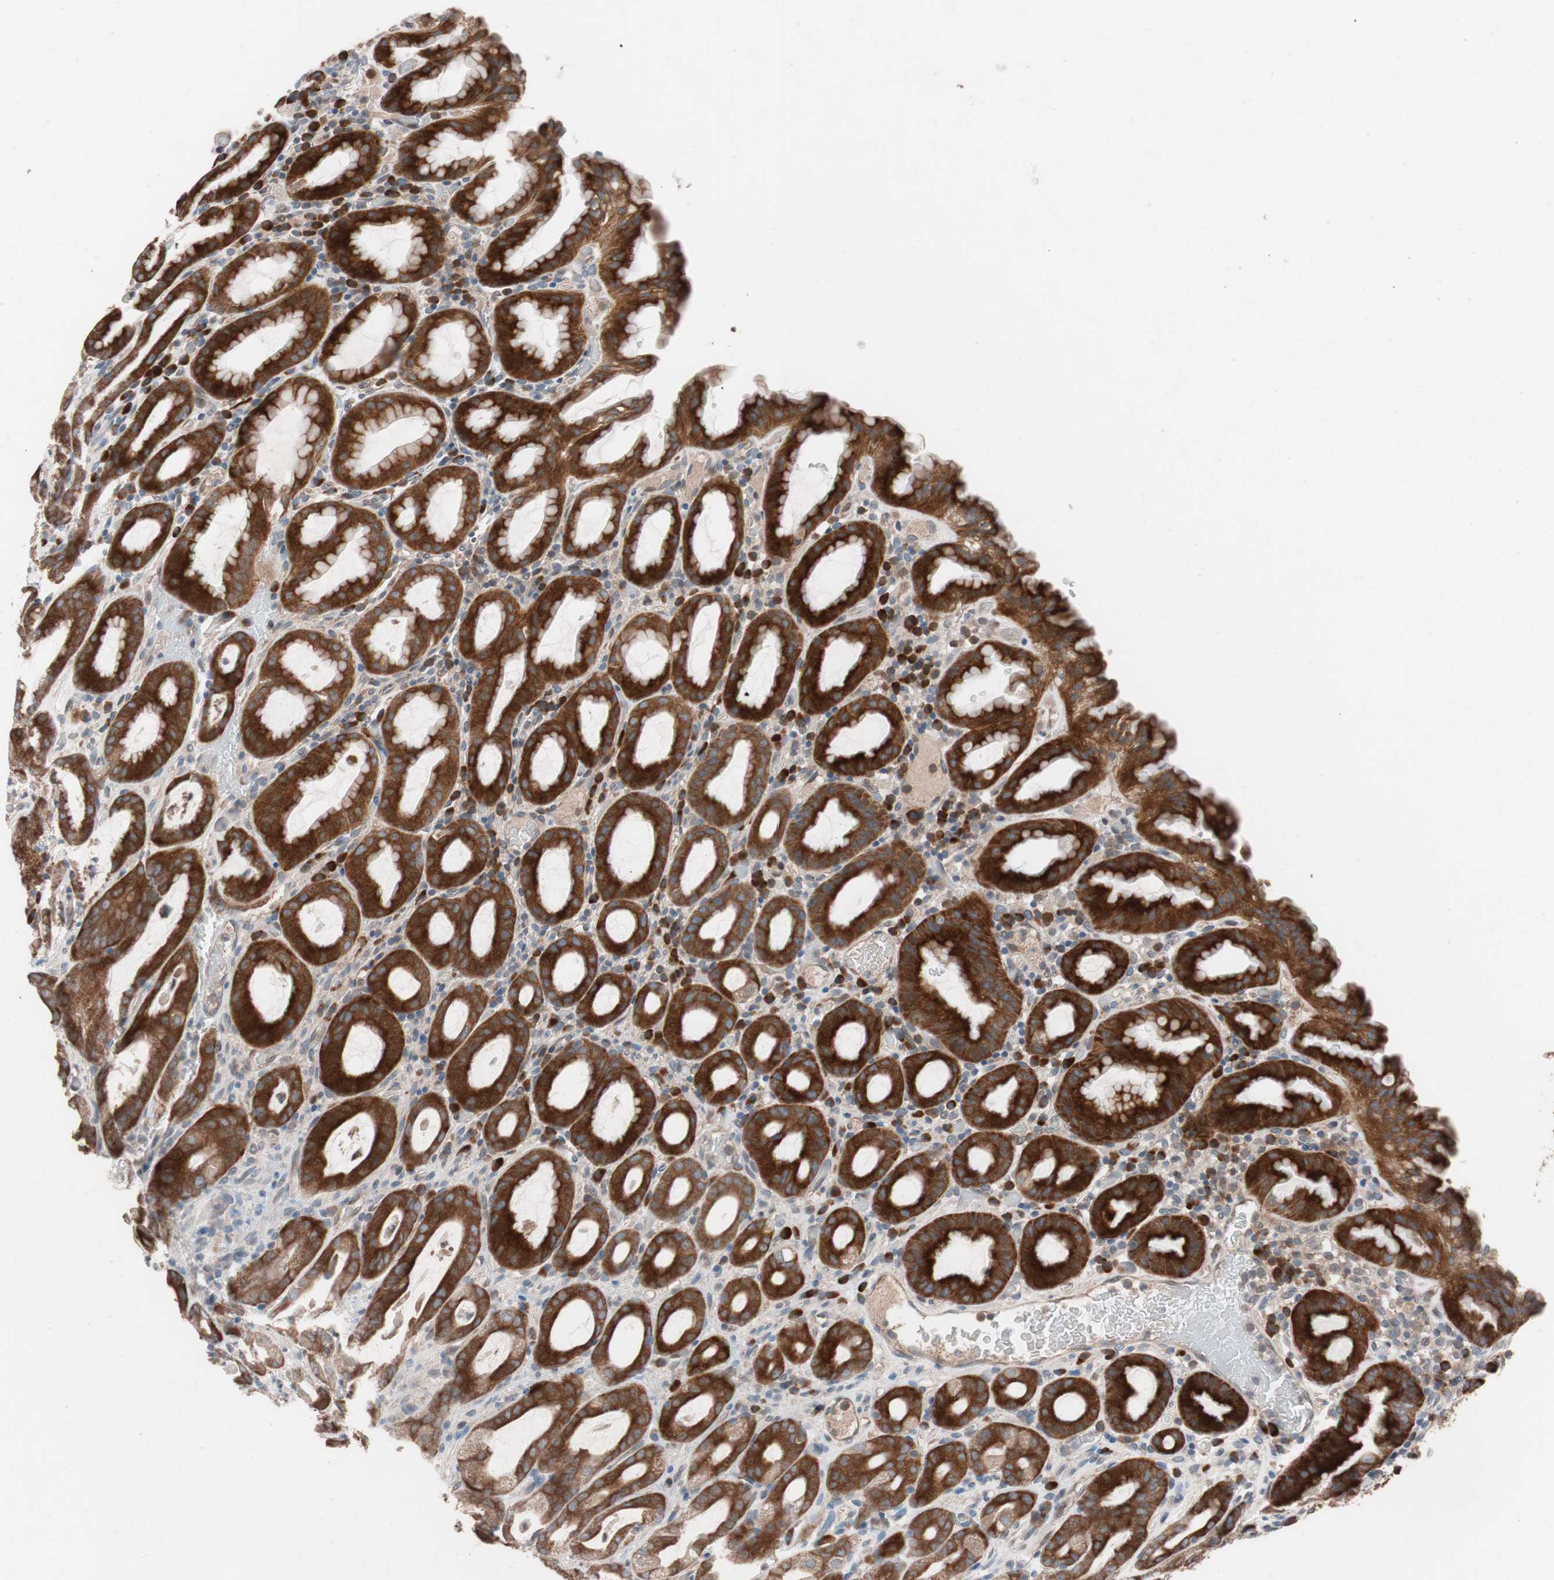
{"staining": {"intensity": "strong", "quantity": ">75%", "location": "cytoplasmic/membranous"}, "tissue": "stomach", "cell_type": "Glandular cells", "image_type": "normal", "snomed": [{"axis": "morphology", "description": "Normal tissue, NOS"}, {"axis": "topography", "description": "Stomach, upper"}], "caption": "Protein staining reveals strong cytoplasmic/membranous staining in approximately >75% of glandular cells in normal stomach.", "gene": "FAAH", "patient": {"sex": "male", "age": 68}}